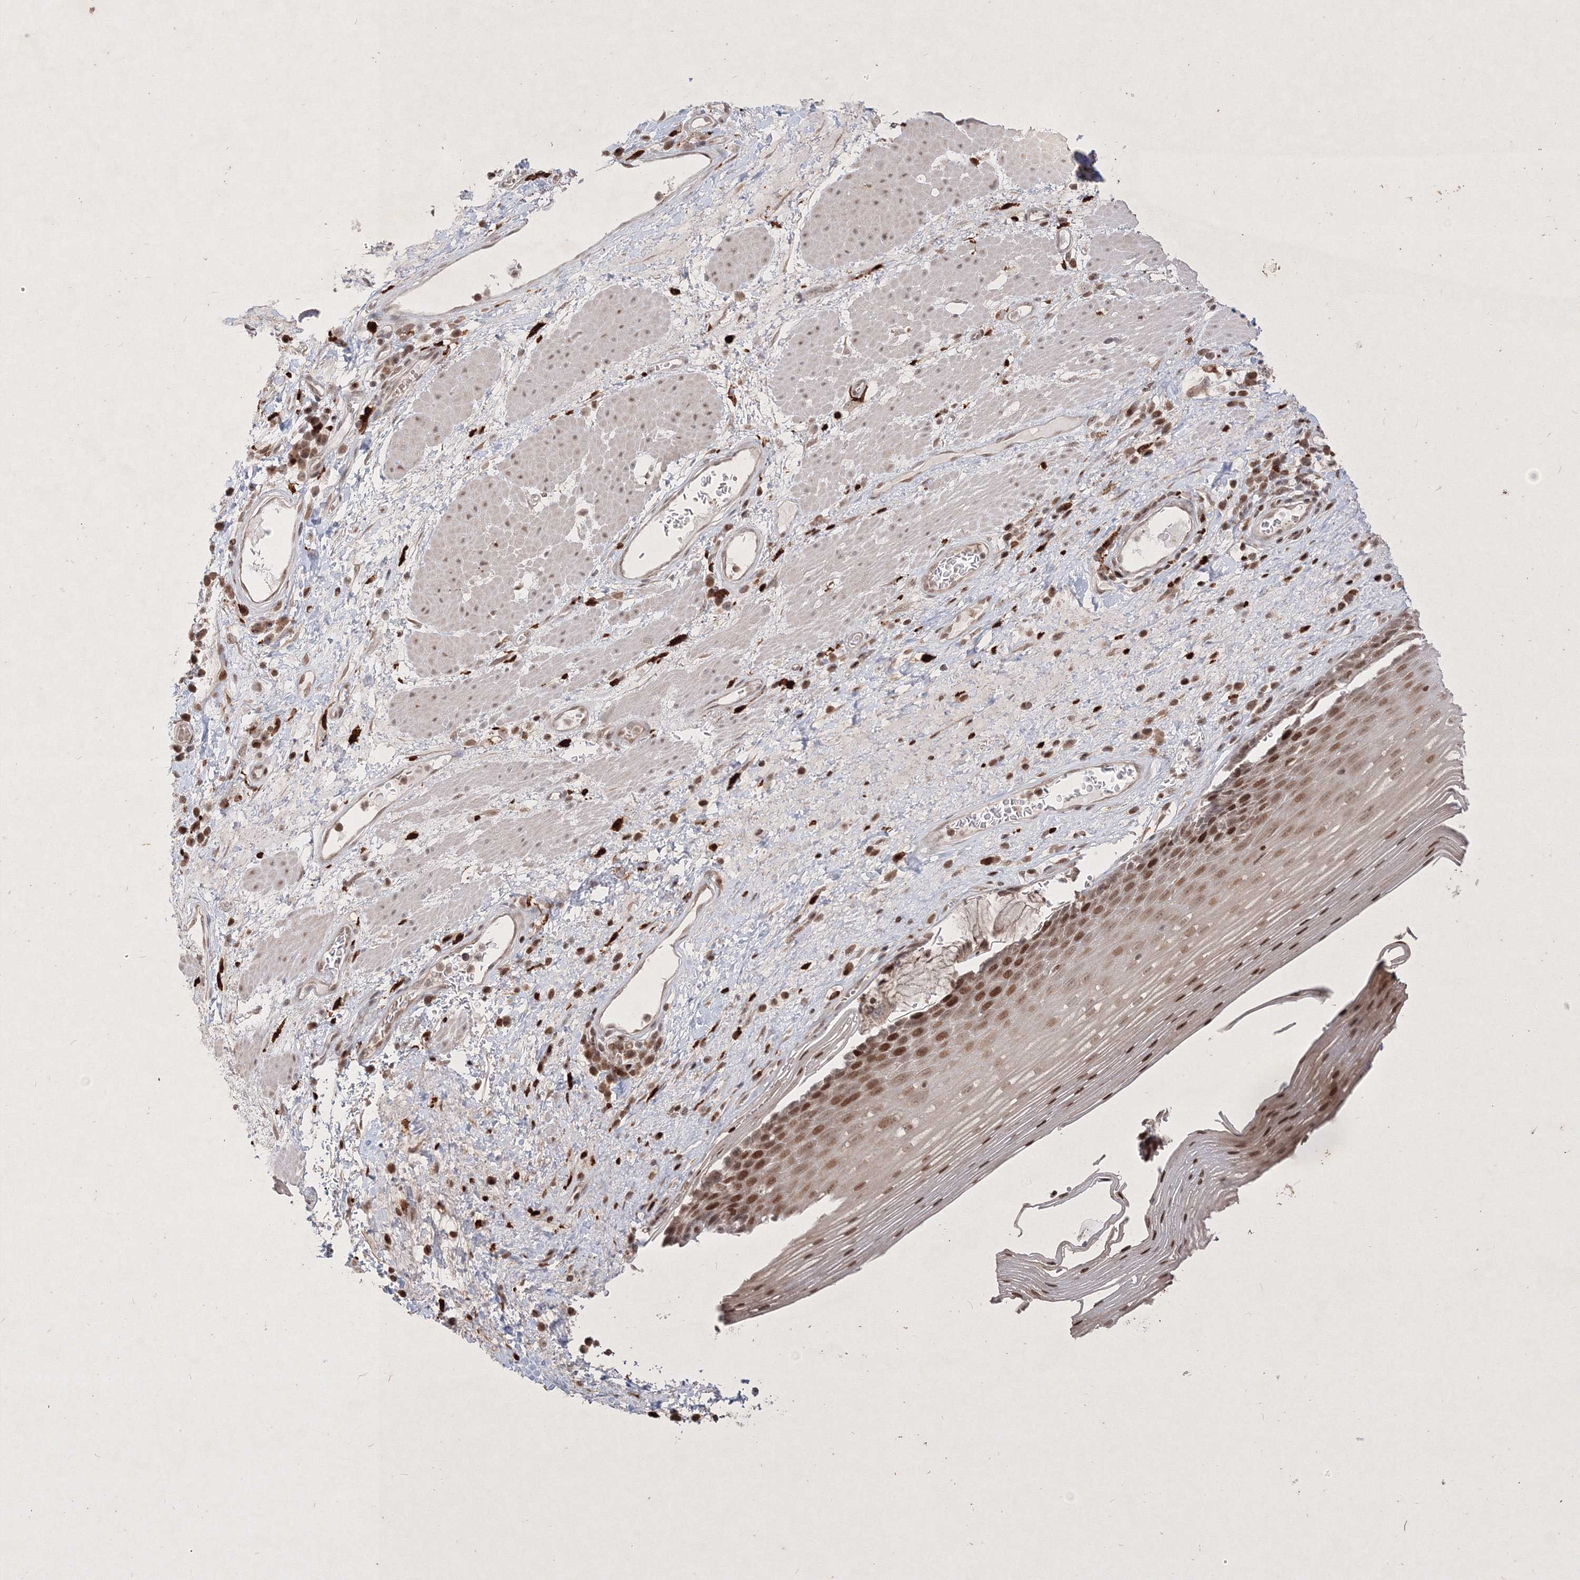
{"staining": {"intensity": "moderate", "quantity": ">75%", "location": "nuclear"}, "tissue": "esophagus", "cell_type": "Squamous epithelial cells", "image_type": "normal", "snomed": [{"axis": "morphology", "description": "Normal tissue, NOS"}, {"axis": "topography", "description": "Esophagus"}], "caption": "Benign esophagus demonstrates moderate nuclear staining in approximately >75% of squamous epithelial cells, visualized by immunohistochemistry. (DAB IHC with brightfield microscopy, high magnification).", "gene": "TAB1", "patient": {"sex": "male", "age": 62}}